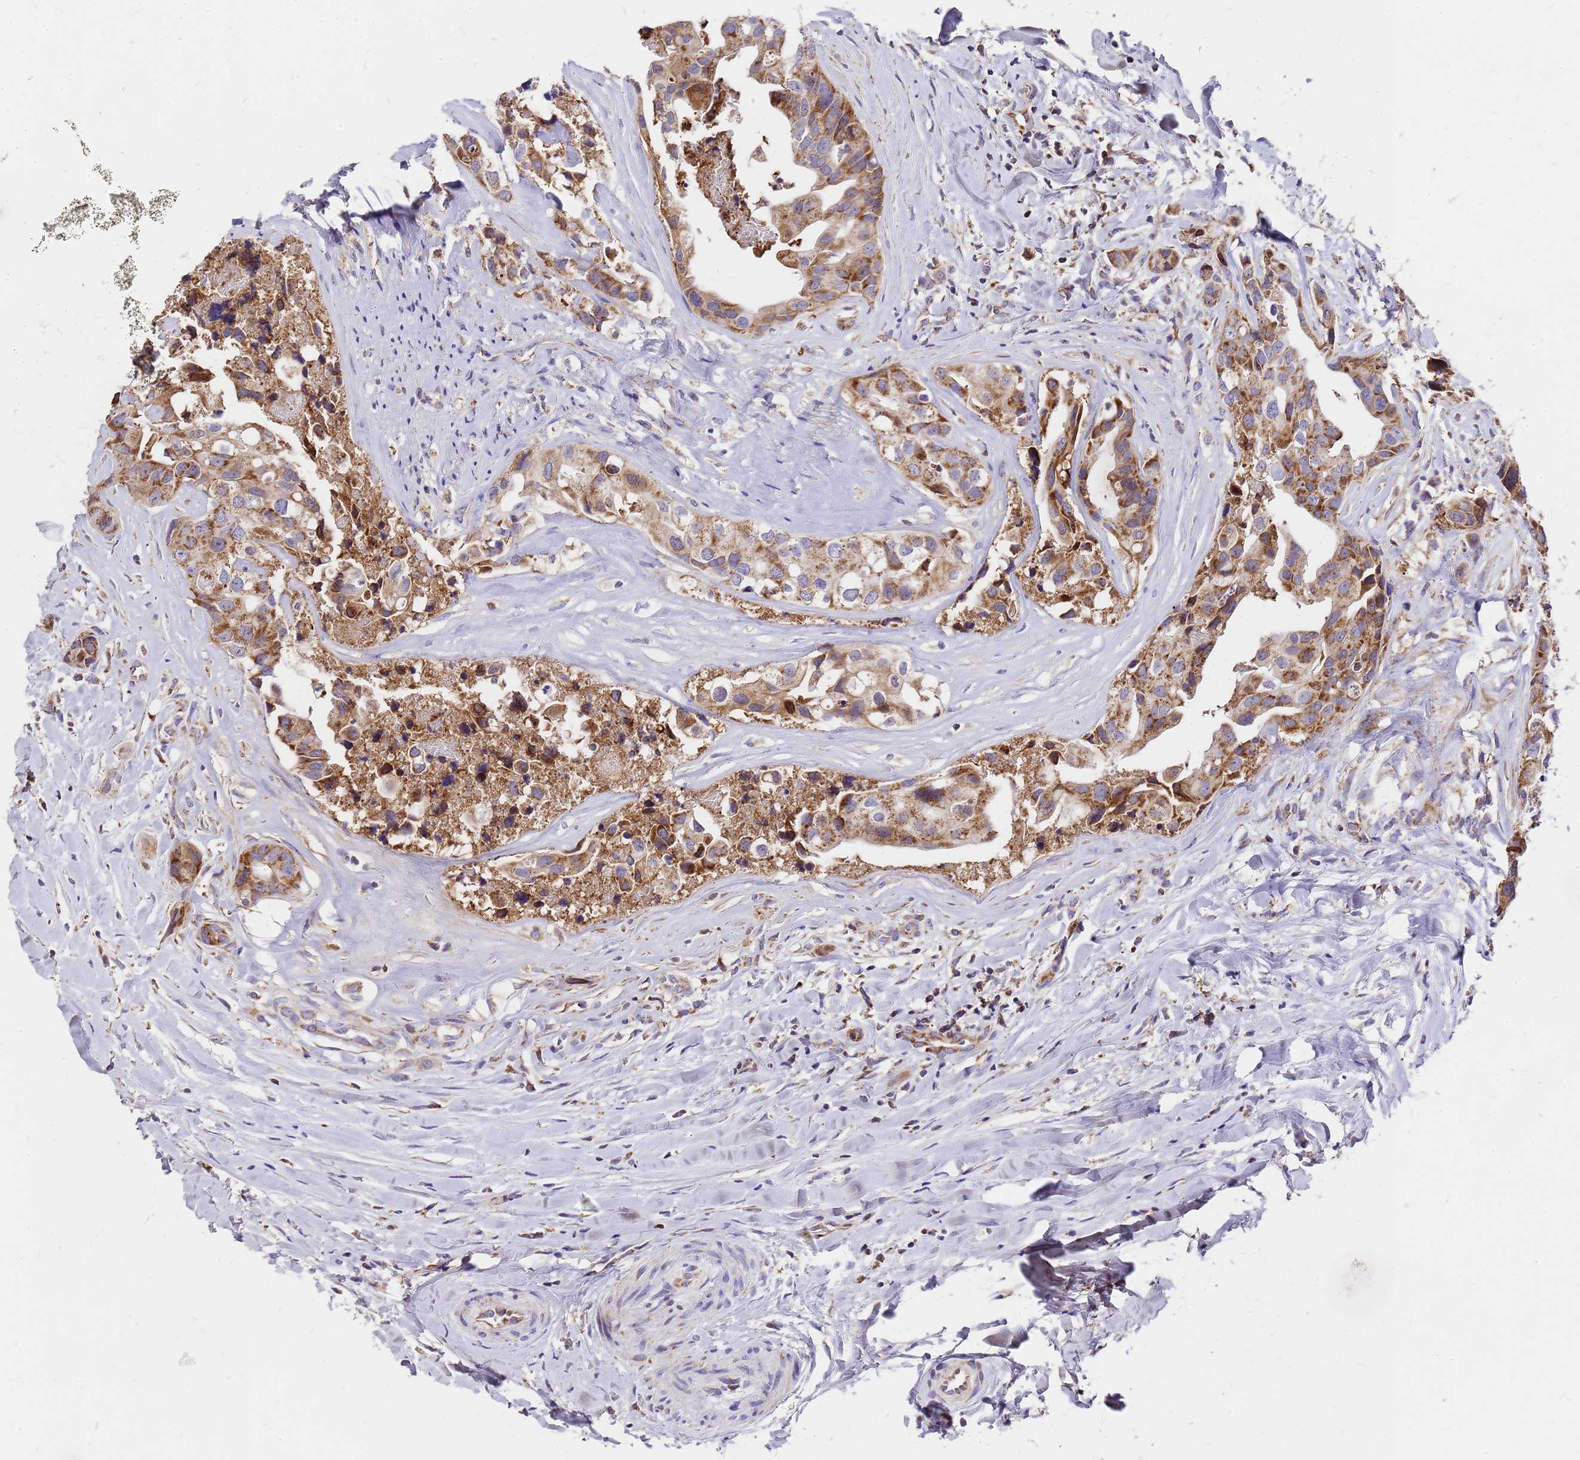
{"staining": {"intensity": "moderate", "quantity": ">75%", "location": "cytoplasmic/membranous"}, "tissue": "head and neck cancer", "cell_type": "Tumor cells", "image_type": "cancer", "snomed": [{"axis": "morphology", "description": "Adenocarcinoma, NOS"}, {"axis": "morphology", "description": "Adenocarcinoma, metastatic, NOS"}, {"axis": "topography", "description": "Head-Neck"}], "caption": "This is an image of IHC staining of head and neck cancer (metastatic adenocarcinoma), which shows moderate expression in the cytoplasmic/membranous of tumor cells.", "gene": "MRPS26", "patient": {"sex": "male", "age": 75}}